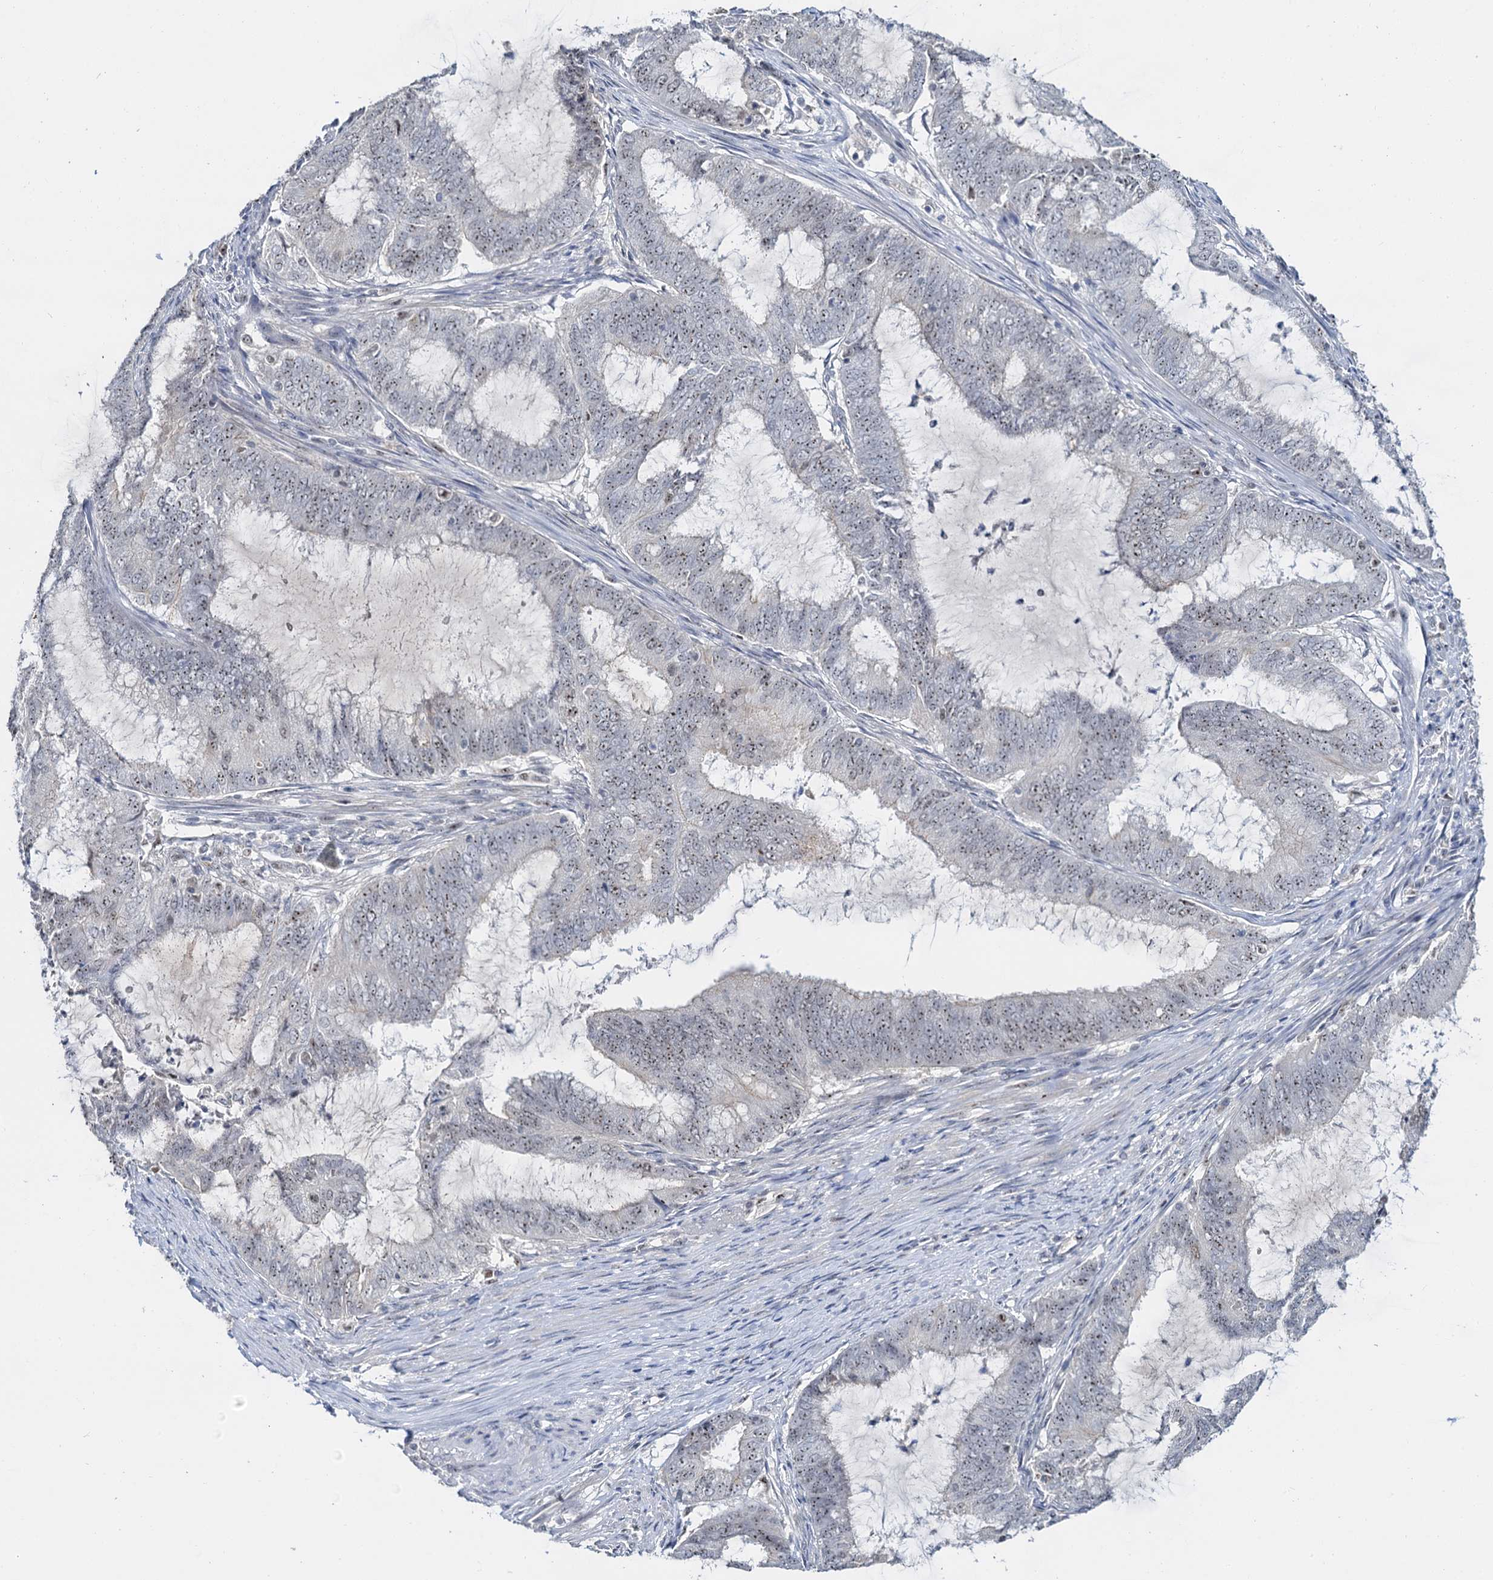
{"staining": {"intensity": "weak", "quantity": "25%-75%", "location": "nuclear"}, "tissue": "endometrial cancer", "cell_type": "Tumor cells", "image_type": "cancer", "snomed": [{"axis": "morphology", "description": "Adenocarcinoma, NOS"}, {"axis": "topography", "description": "Endometrium"}], "caption": "The photomicrograph demonstrates staining of endometrial cancer, revealing weak nuclear protein positivity (brown color) within tumor cells.", "gene": "NOP2", "patient": {"sex": "female", "age": 51}}